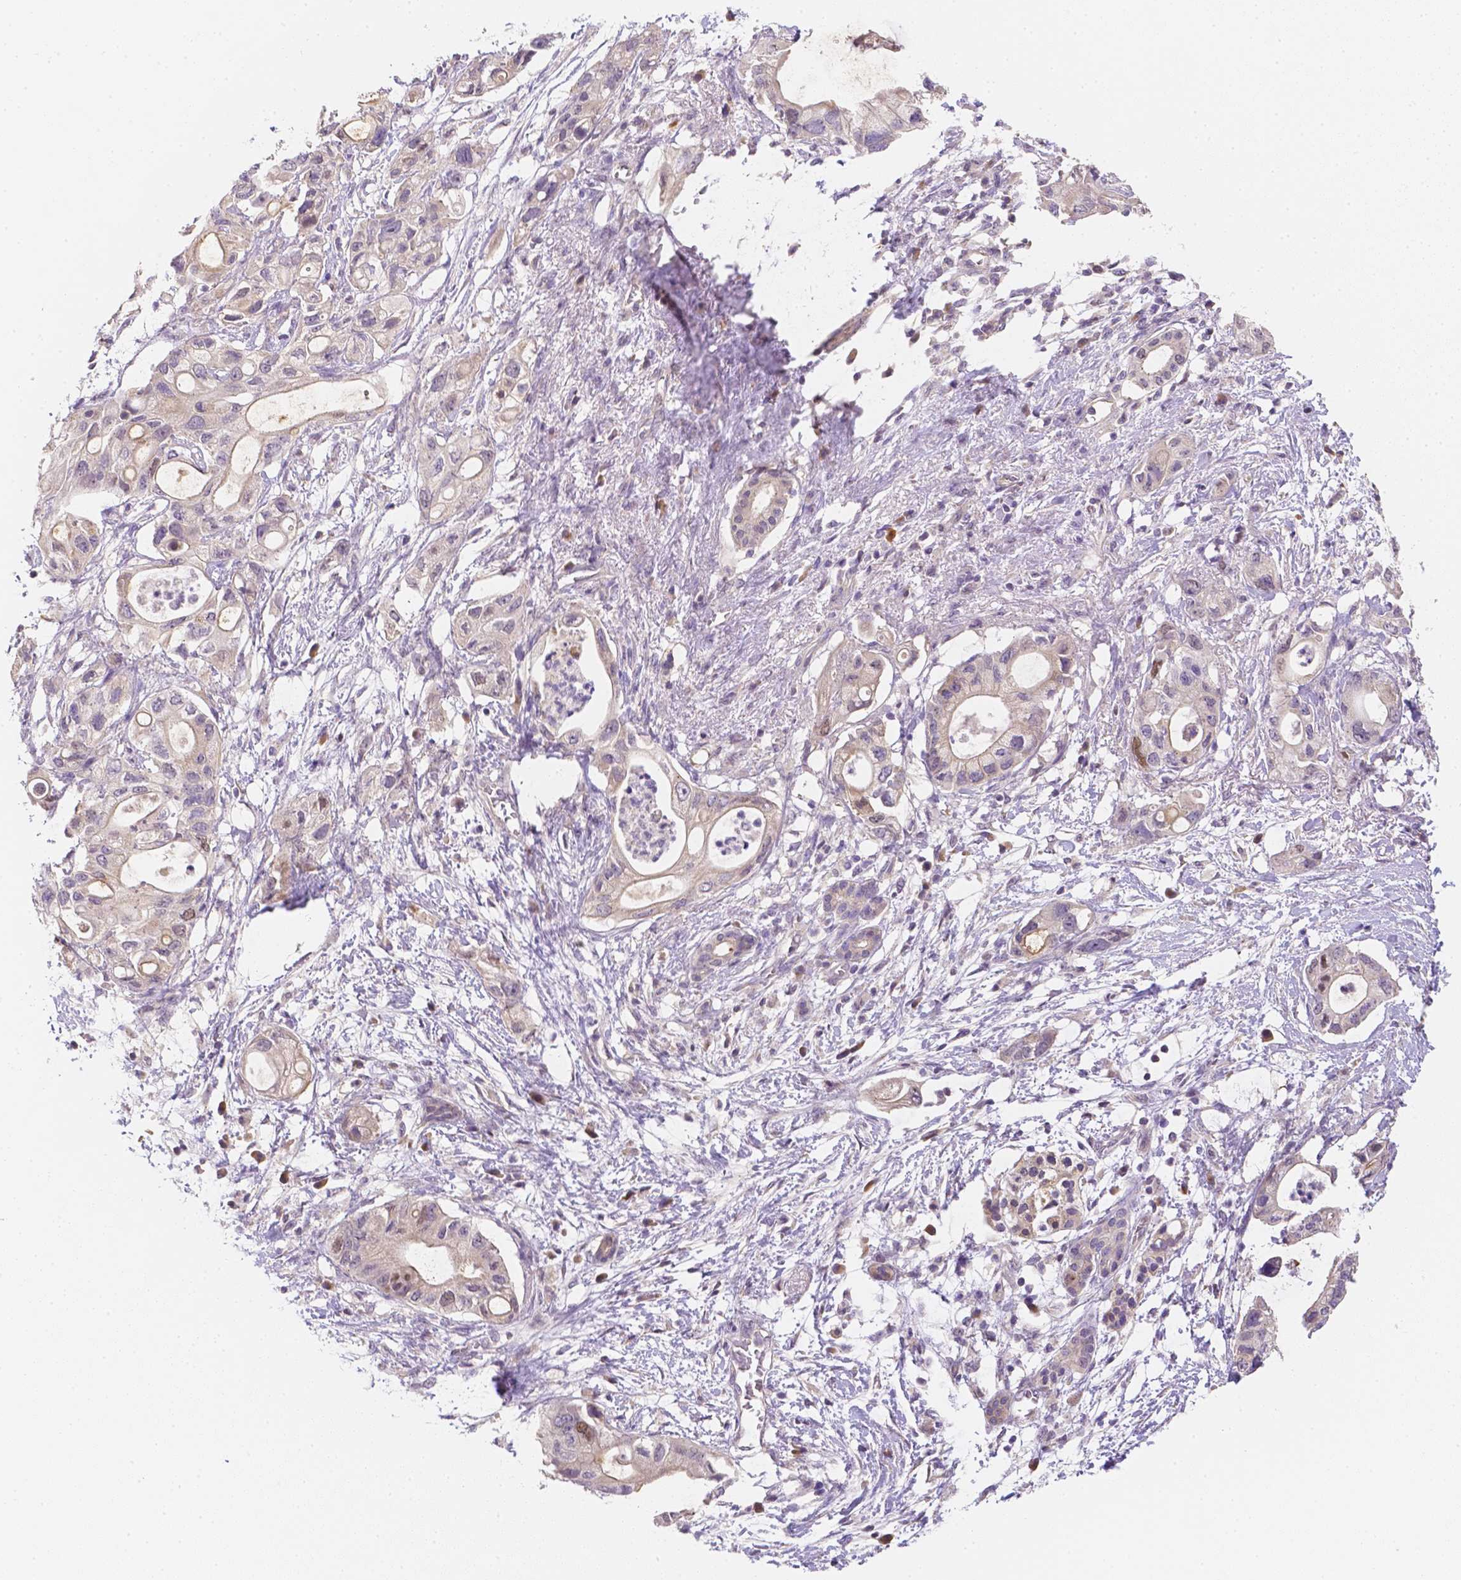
{"staining": {"intensity": "negative", "quantity": "none", "location": "none"}, "tissue": "pancreatic cancer", "cell_type": "Tumor cells", "image_type": "cancer", "snomed": [{"axis": "morphology", "description": "Adenocarcinoma, NOS"}, {"axis": "topography", "description": "Pancreas"}], "caption": "A micrograph of pancreatic cancer (adenocarcinoma) stained for a protein shows no brown staining in tumor cells. The staining was performed using DAB (3,3'-diaminobenzidine) to visualize the protein expression in brown, while the nuclei were stained in blue with hematoxylin (Magnification: 20x).", "gene": "C10orf67", "patient": {"sex": "female", "age": 72}}